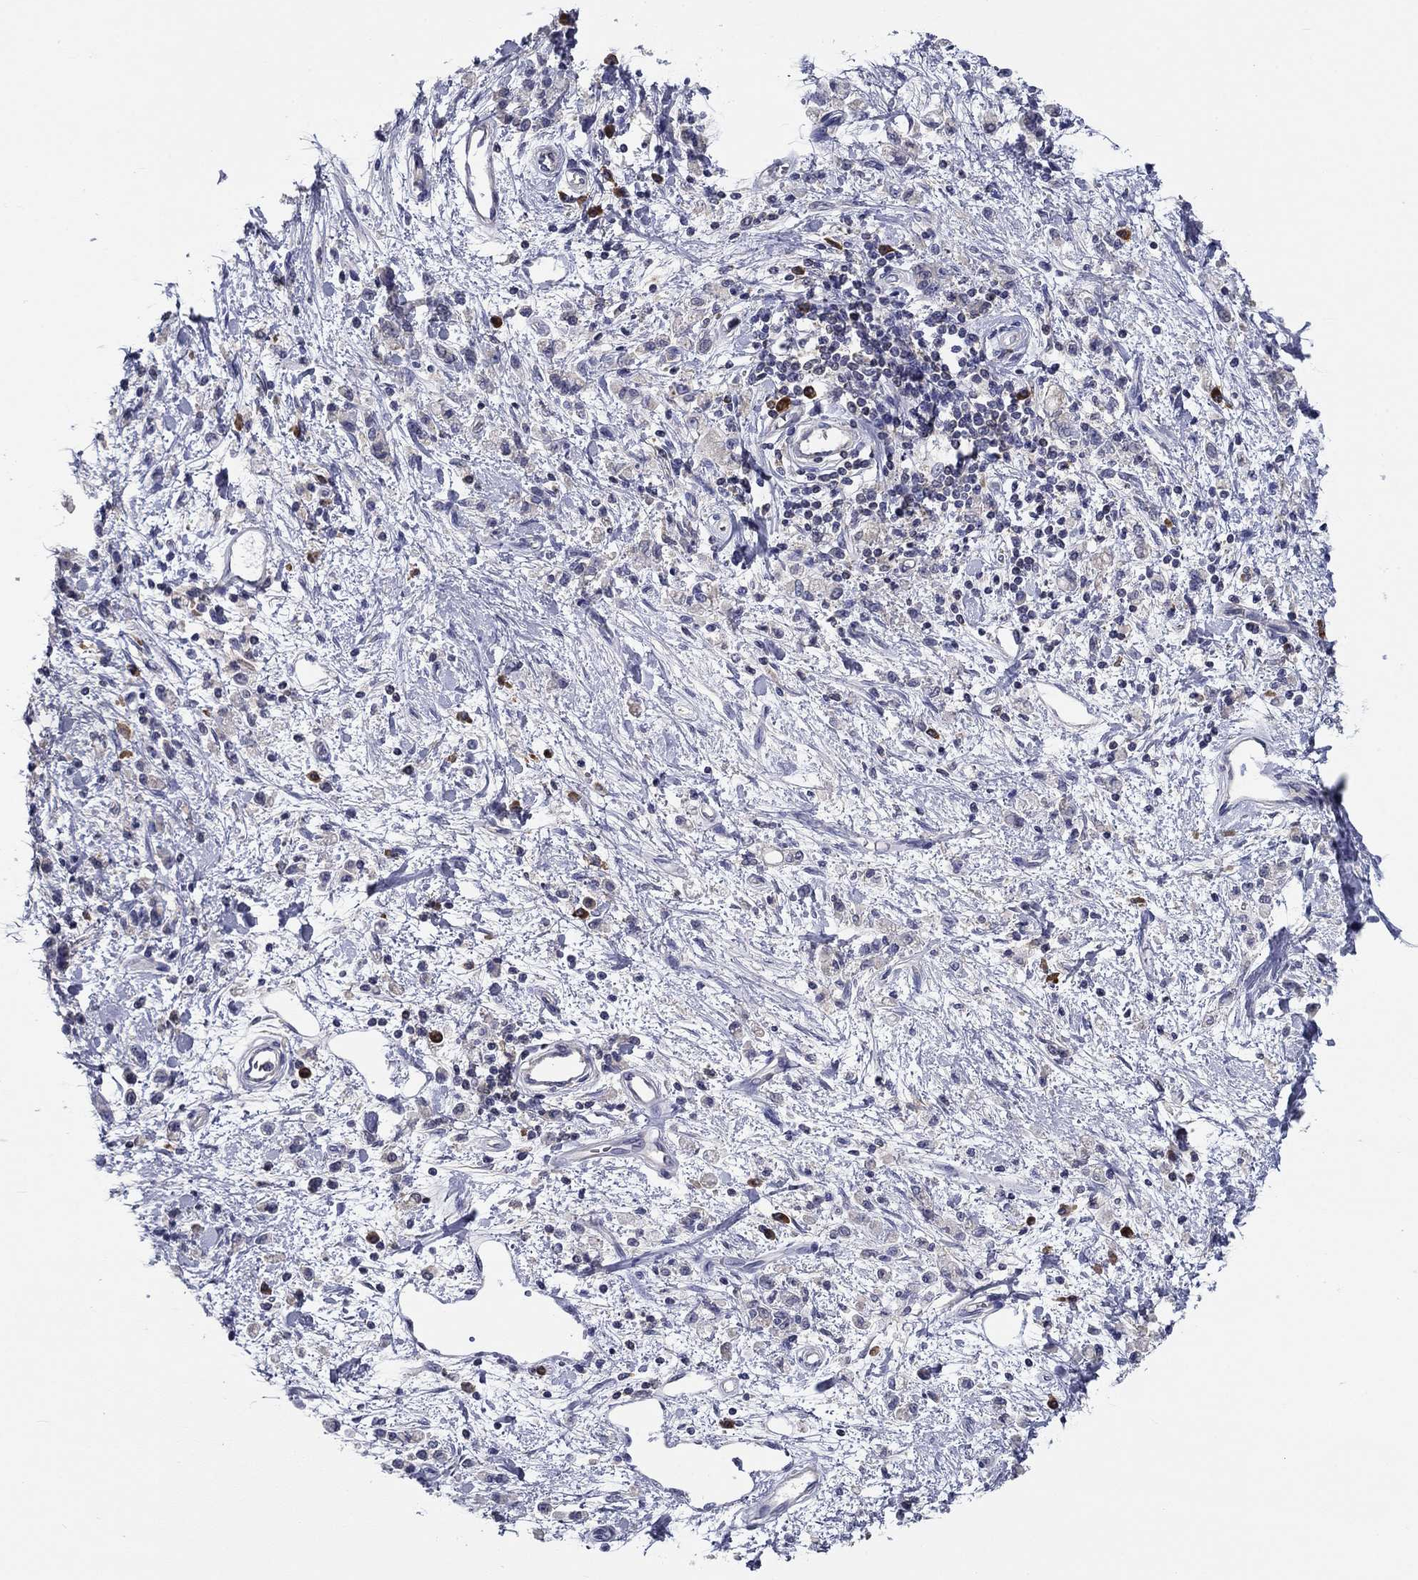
{"staining": {"intensity": "negative", "quantity": "none", "location": "none"}, "tissue": "stomach cancer", "cell_type": "Tumor cells", "image_type": "cancer", "snomed": [{"axis": "morphology", "description": "Adenocarcinoma, NOS"}, {"axis": "topography", "description": "Stomach"}], "caption": "The IHC image has no significant staining in tumor cells of stomach cancer tissue.", "gene": "POU2F2", "patient": {"sex": "male", "age": 77}}